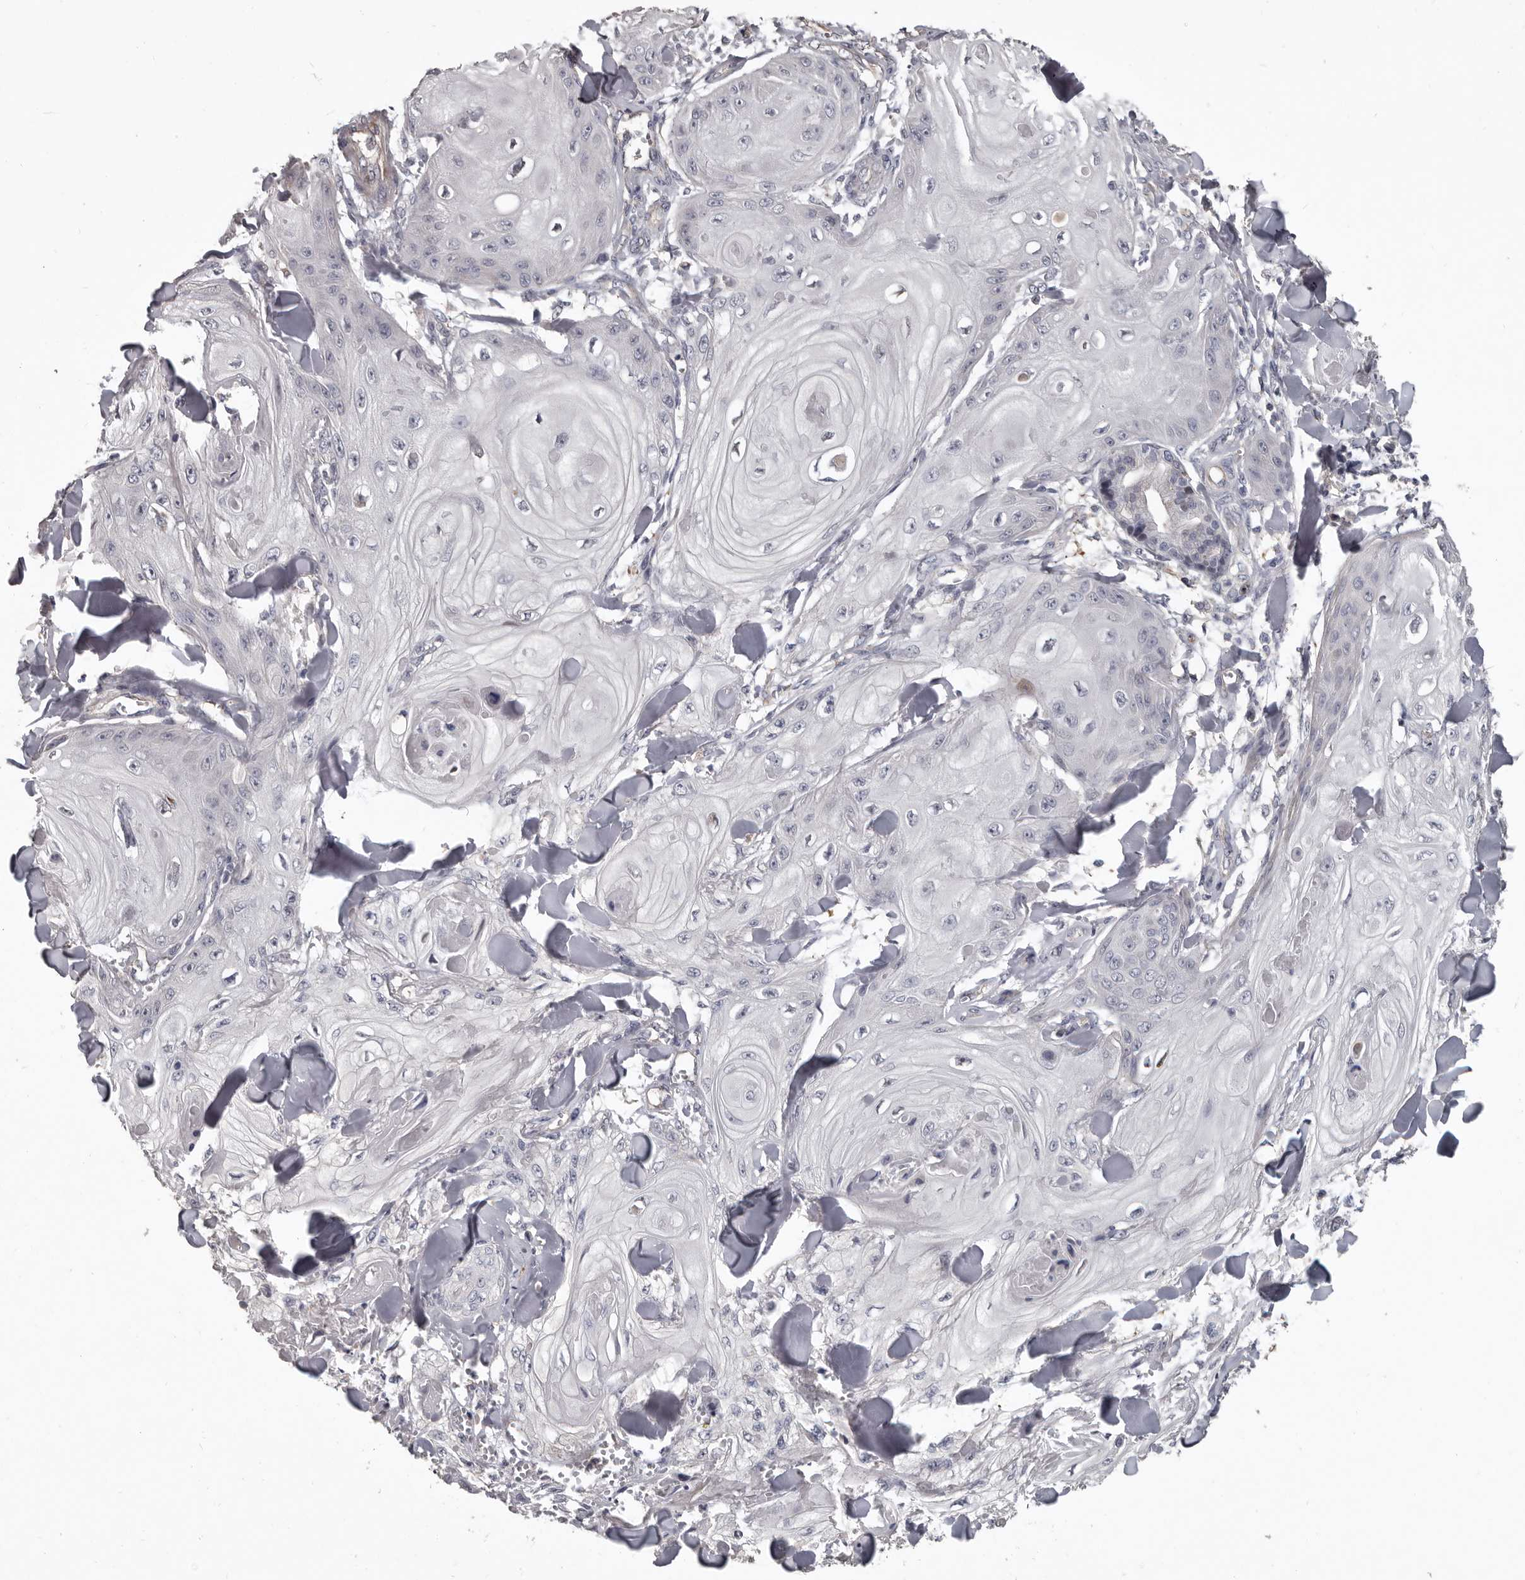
{"staining": {"intensity": "negative", "quantity": "none", "location": "none"}, "tissue": "skin cancer", "cell_type": "Tumor cells", "image_type": "cancer", "snomed": [{"axis": "morphology", "description": "Squamous cell carcinoma, NOS"}, {"axis": "topography", "description": "Skin"}], "caption": "The IHC histopathology image has no significant positivity in tumor cells of skin cancer (squamous cell carcinoma) tissue. Nuclei are stained in blue.", "gene": "RNF217", "patient": {"sex": "male", "age": 74}}